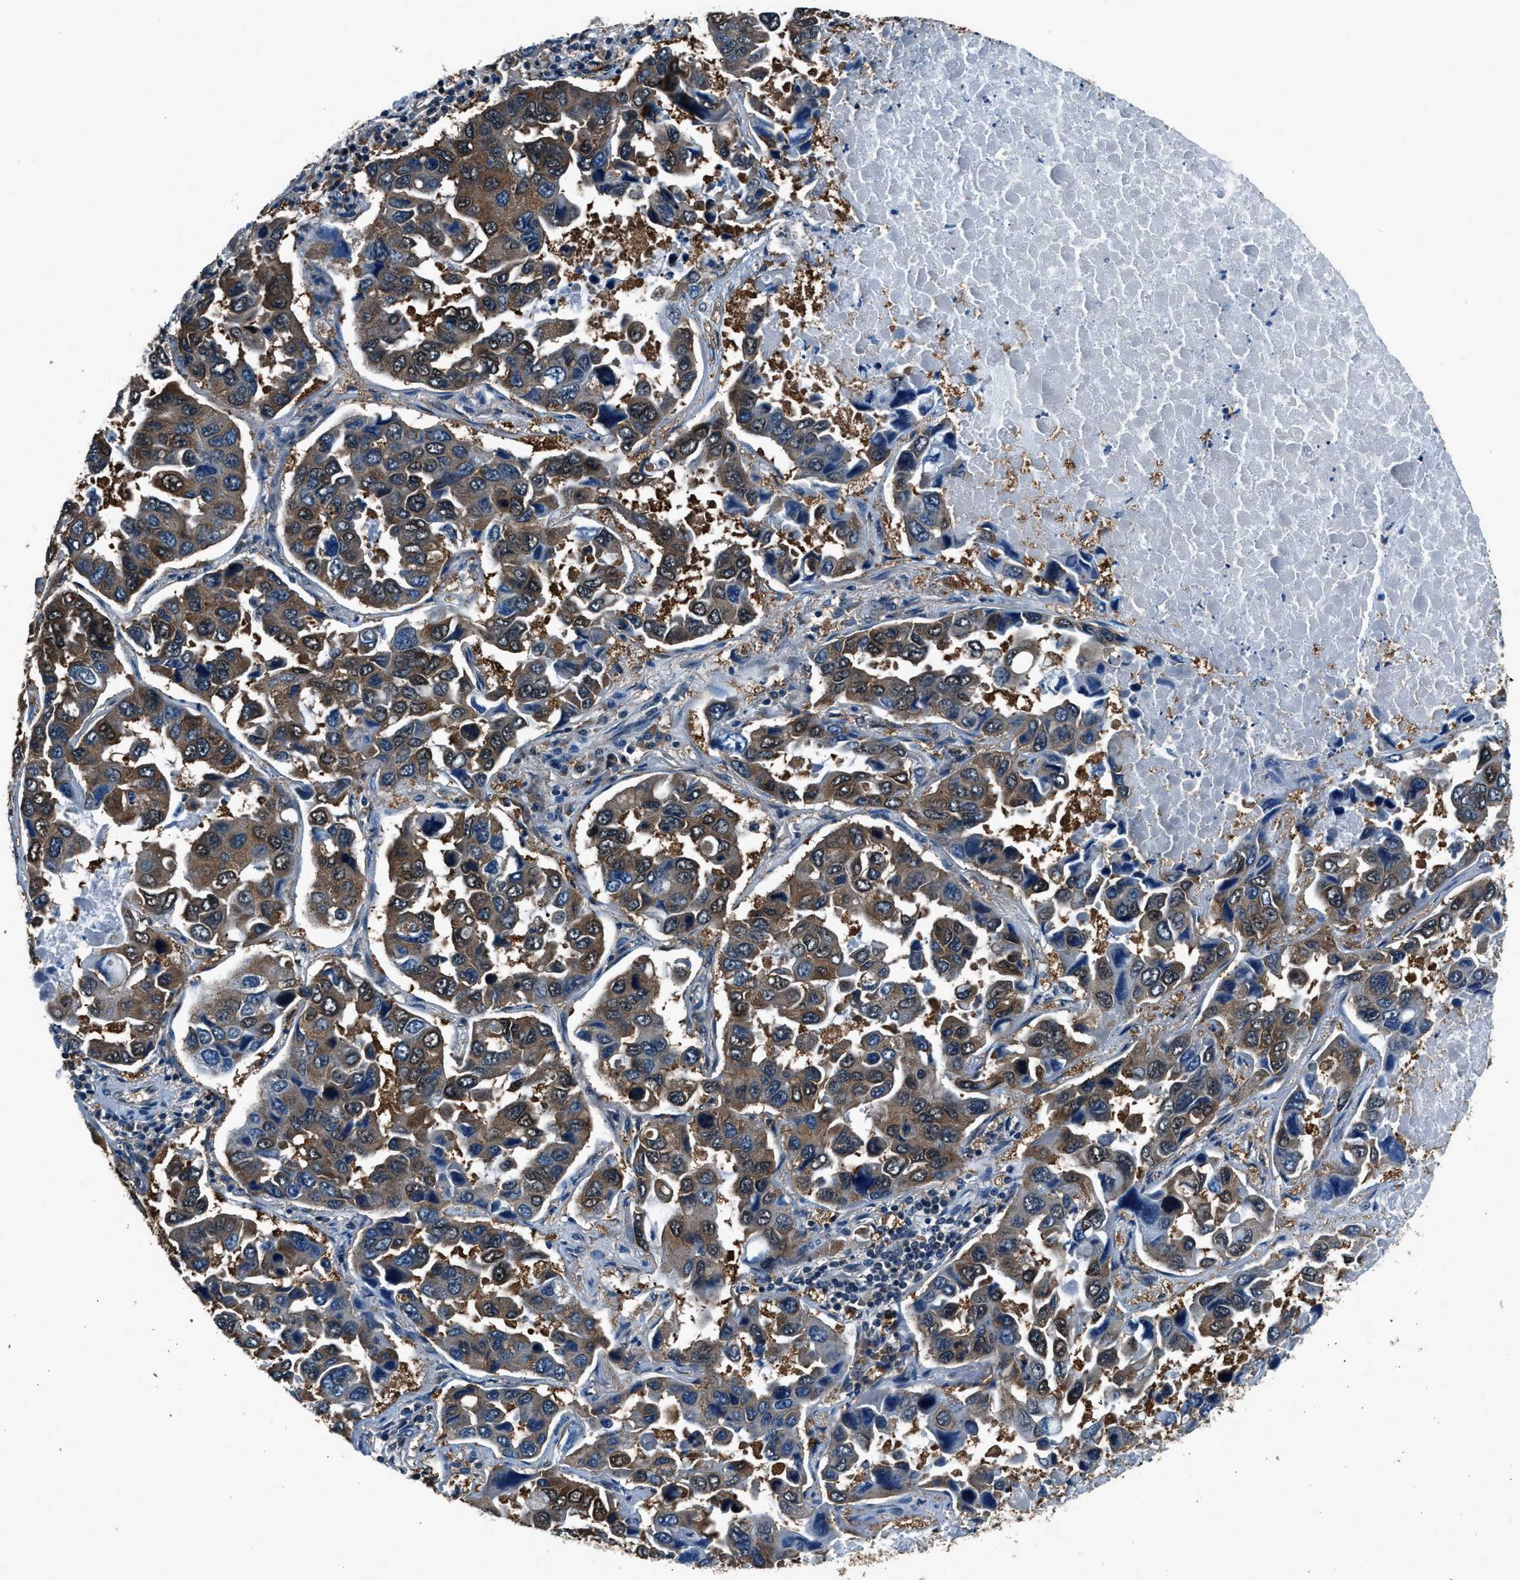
{"staining": {"intensity": "moderate", "quantity": ">75%", "location": "cytoplasmic/membranous"}, "tissue": "lung cancer", "cell_type": "Tumor cells", "image_type": "cancer", "snomed": [{"axis": "morphology", "description": "Adenocarcinoma, NOS"}, {"axis": "topography", "description": "Lung"}], "caption": "Lung cancer (adenocarcinoma) tissue reveals moderate cytoplasmic/membranous positivity in about >75% of tumor cells, visualized by immunohistochemistry.", "gene": "ARFGAP2", "patient": {"sex": "male", "age": 64}}